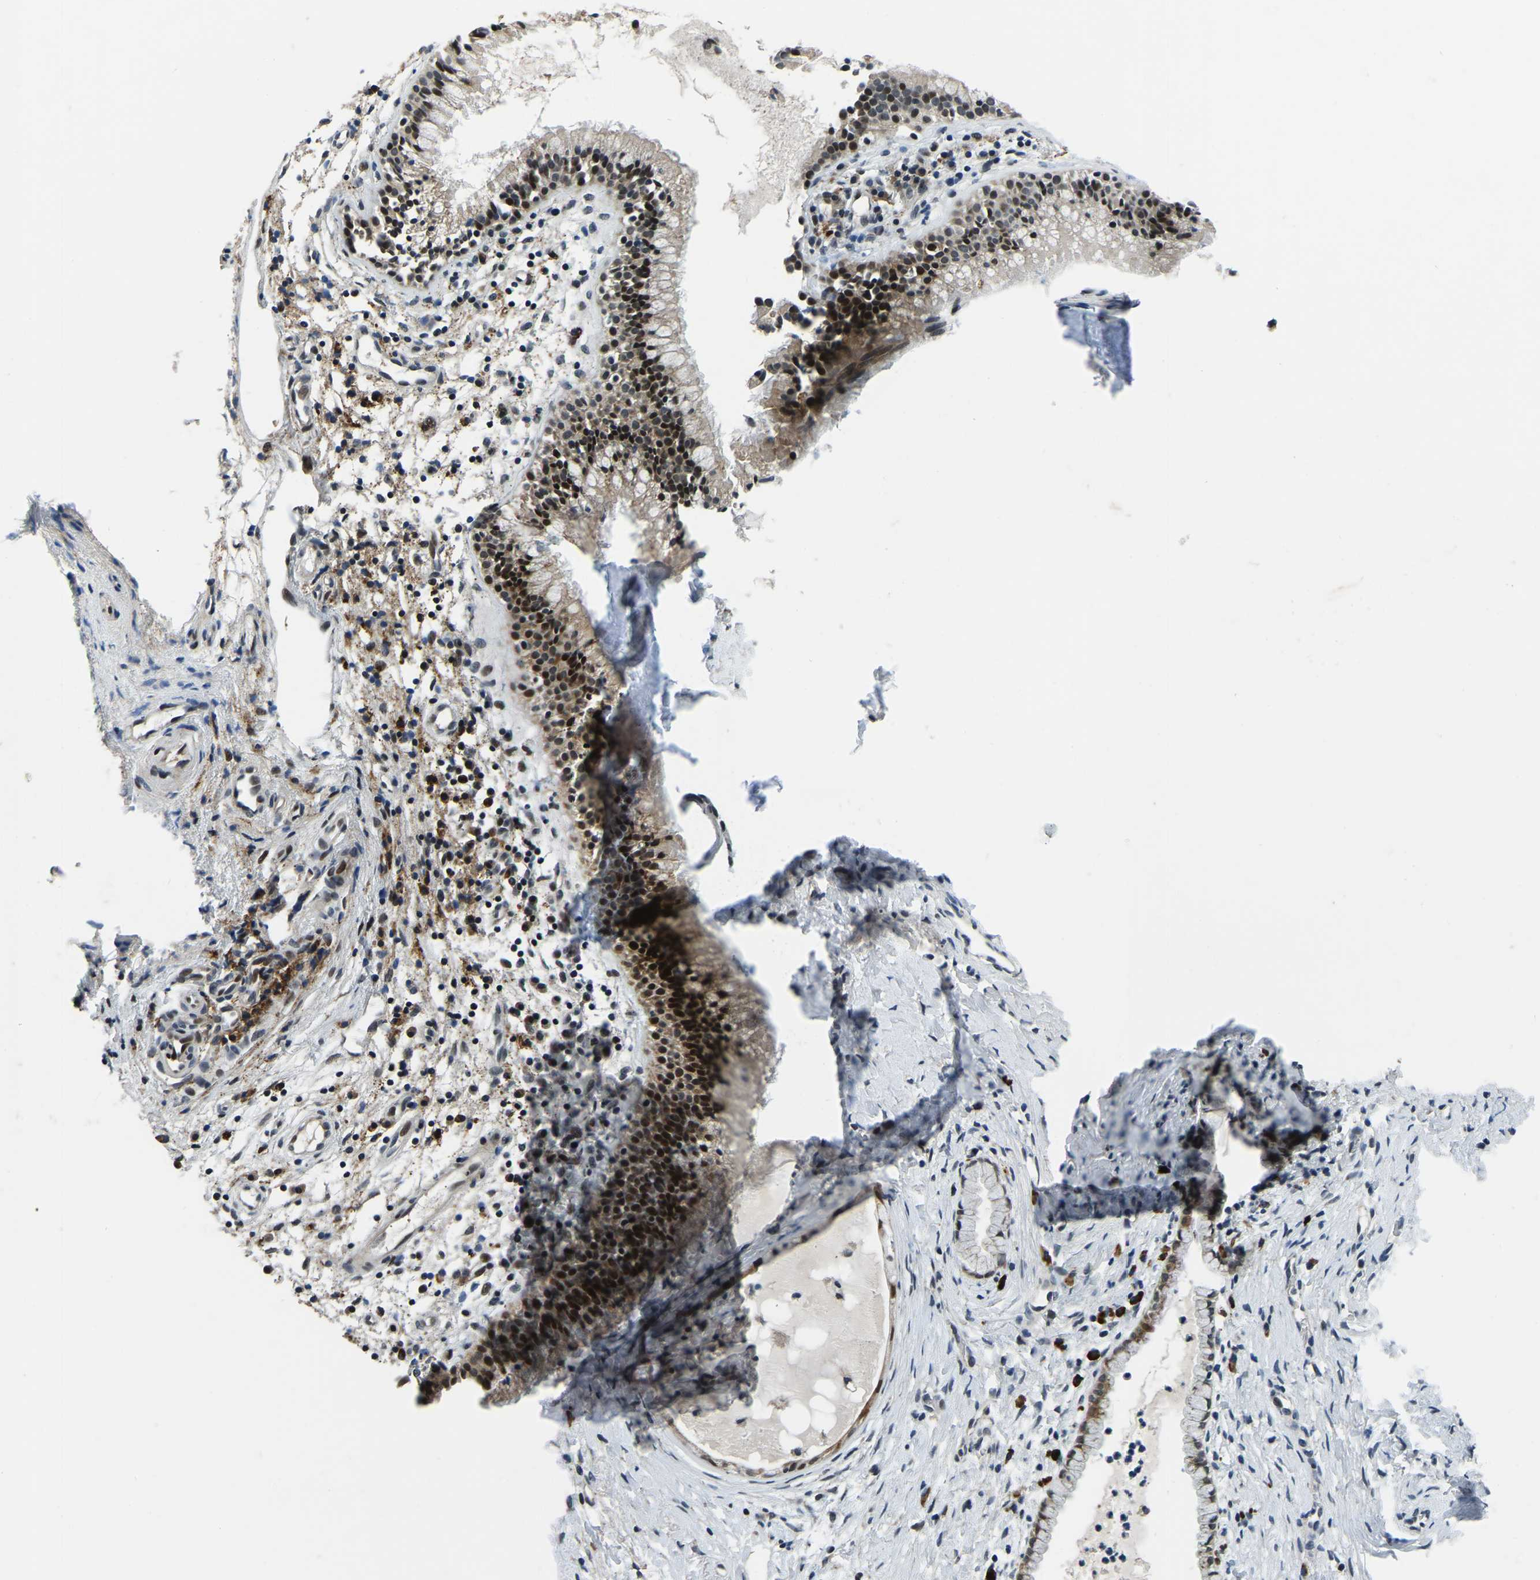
{"staining": {"intensity": "strong", "quantity": ">75%", "location": "nuclear"}, "tissue": "nasopharynx", "cell_type": "Respiratory epithelial cells", "image_type": "normal", "snomed": [{"axis": "morphology", "description": "Normal tissue, NOS"}, {"axis": "topography", "description": "Nasopharynx"}], "caption": "The histopathology image exhibits staining of unremarkable nasopharynx, revealing strong nuclear protein expression (brown color) within respiratory epithelial cells. (DAB (3,3'-diaminobenzidine) IHC with brightfield microscopy, high magnification).", "gene": "ING2", "patient": {"sex": "male", "age": 21}}